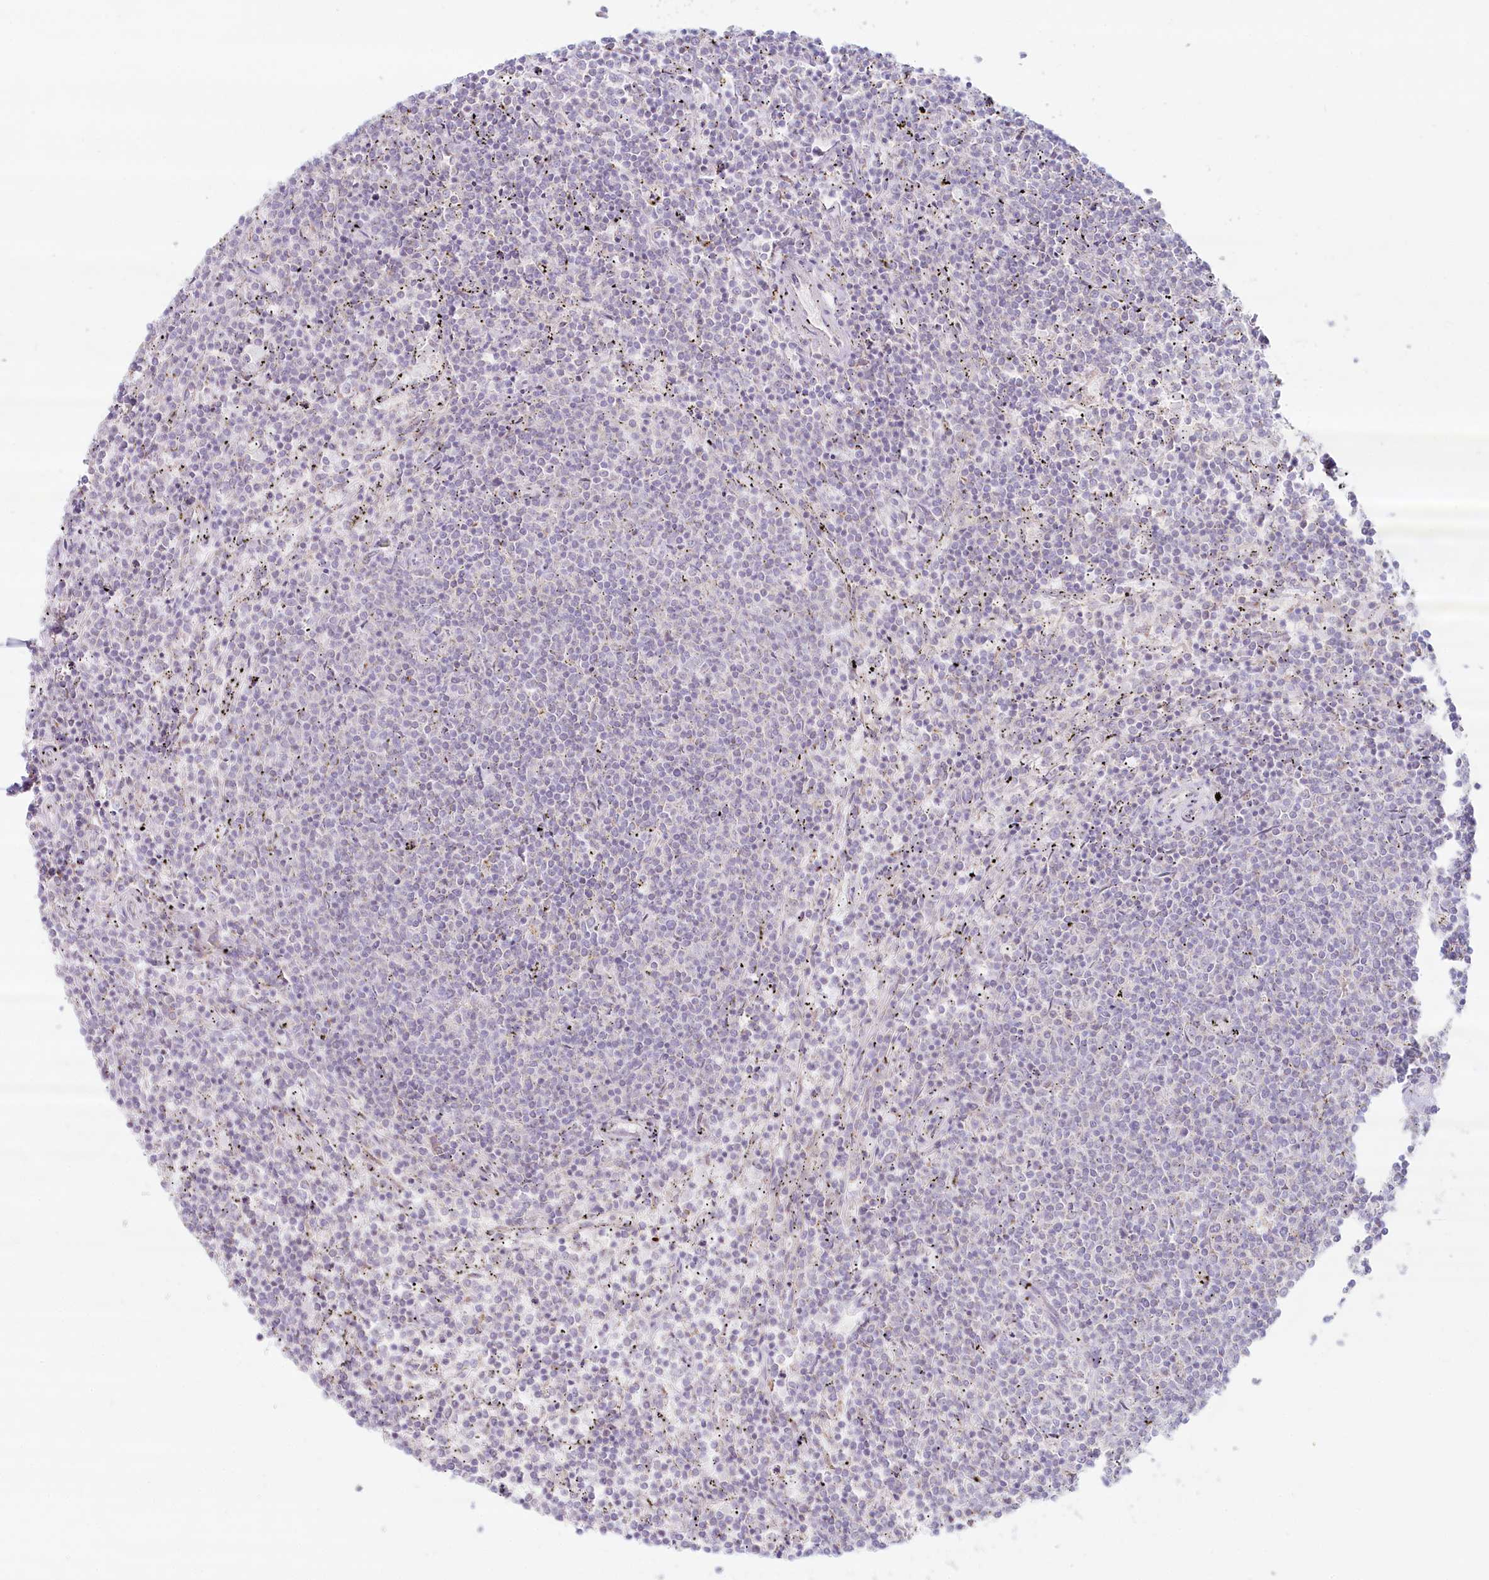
{"staining": {"intensity": "negative", "quantity": "none", "location": "none"}, "tissue": "lymphoma", "cell_type": "Tumor cells", "image_type": "cancer", "snomed": [{"axis": "morphology", "description": "Malignant lymphoma, non-Hodgkin's type, Low grade"}, {"axis": "topography", "description": "Spleen"}], "caption": "Histopathology image shows no protein staining in tumor cells of lymphoma tissue. (DAB (3,3'-diaminobenzidine) IHC visualized using brightfield microscopy, high magnification).", "gene": "PSAPL1", "patient": {"sex": "female", "age": 50}}